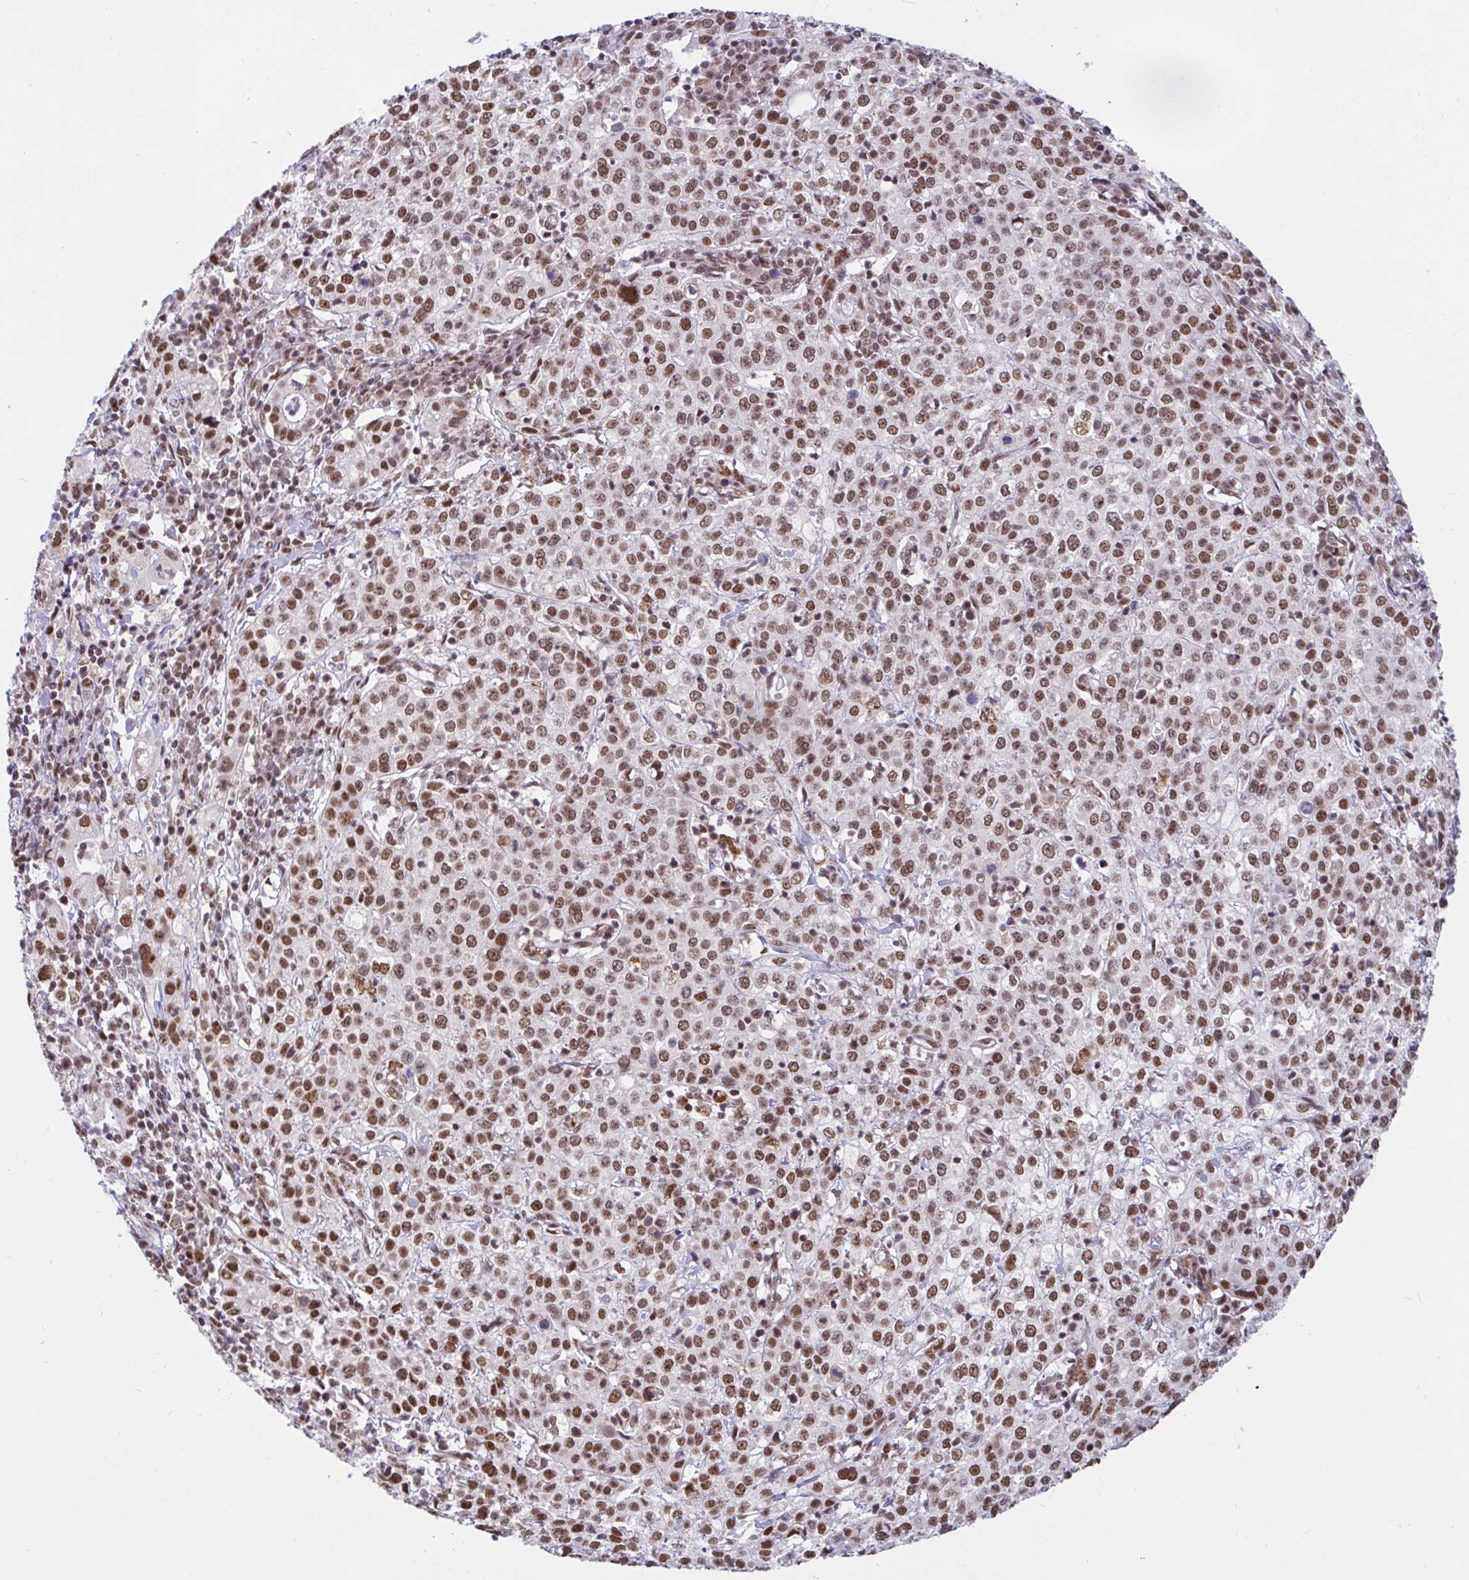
{"staining": {"intensity": "moderate", "quantity": ">75%", "location": "nuclear"}, "tissue": "cervical cancer", "cell_type": "Tumor cells", "image_type": "cancer", "snomed": [{"axis": "morphology", "description": "Normal tissue, NOS"}, {"axis": "morphology", "description": "Adenocarcinoma, NOS"}, {"axis": "topography", "description": "Cervix"}], "caption": "Immunohistochemistry (IHC) staining of cervical cancer, which shows medium levels of moderate nuclear expression in approximately >75% of tumor cells indicating moderate nuclear protein positivity. The staining was performed using DAB (brown) for protein detection and nuclei were counterstained in hematoxylin (blue).", "gene": "PHF10", "patient": {"sex": "female", "age": 44}}